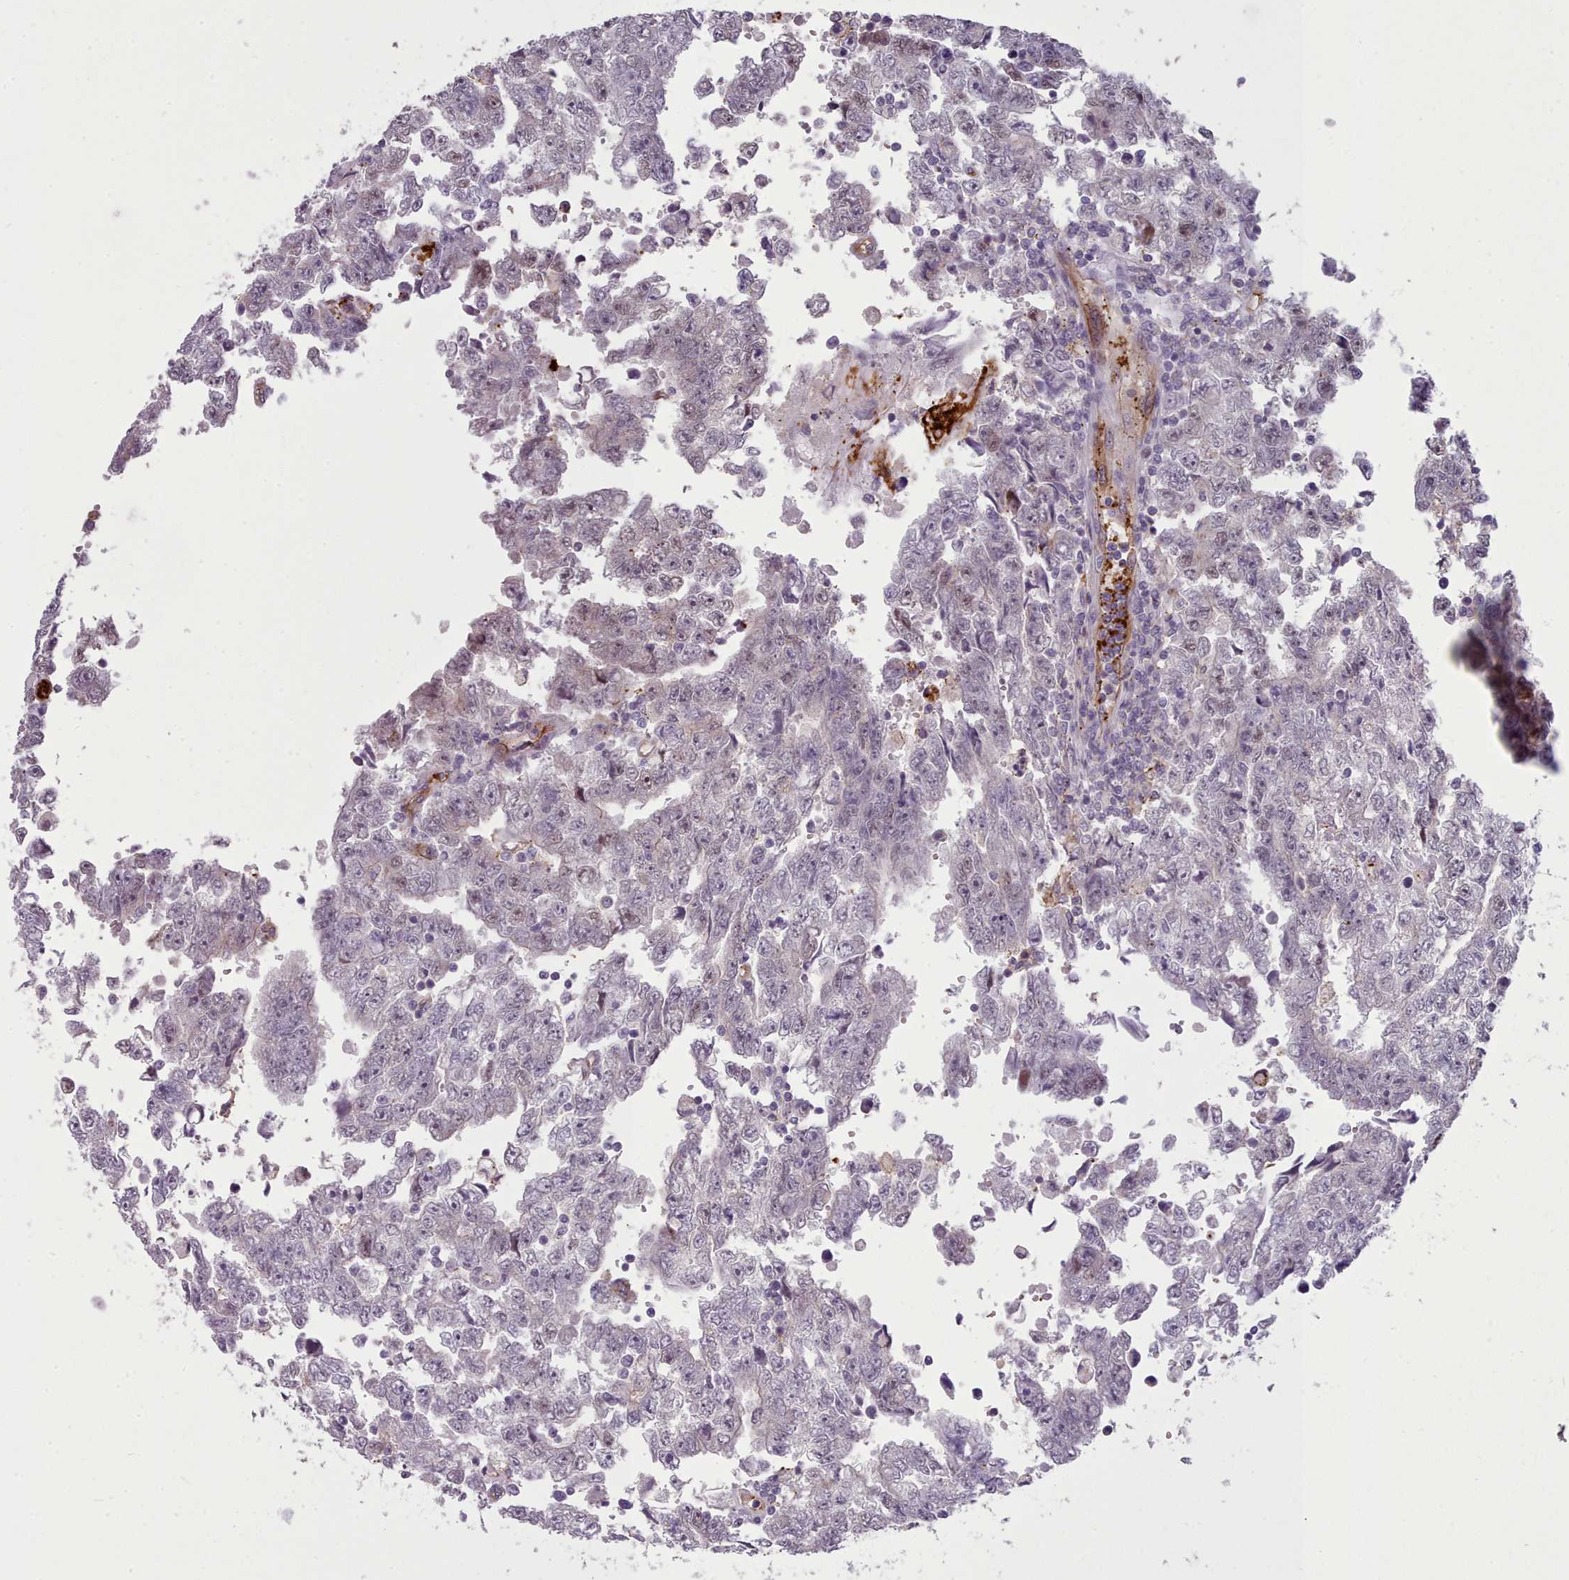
{"staining": {"intensity": "weak", "quantity": "<25%", "location": "nuclear"}, "tissue": "testis cancer", "cell_type": "Tumor cells", "image_type": "cancer", "snomed": [{"axis": "morphology", "description": "Carcinoma, Embryonal, NOS"}, {"axis": "topography", "description": "Testis"}], "caption": "Testis embryonal carcinoma stained for a protein using immunohistochemistry demonstrates no staining tumor cells.", "gene": "CD300LF", "patient": {"sex": "male", "age": 25}}